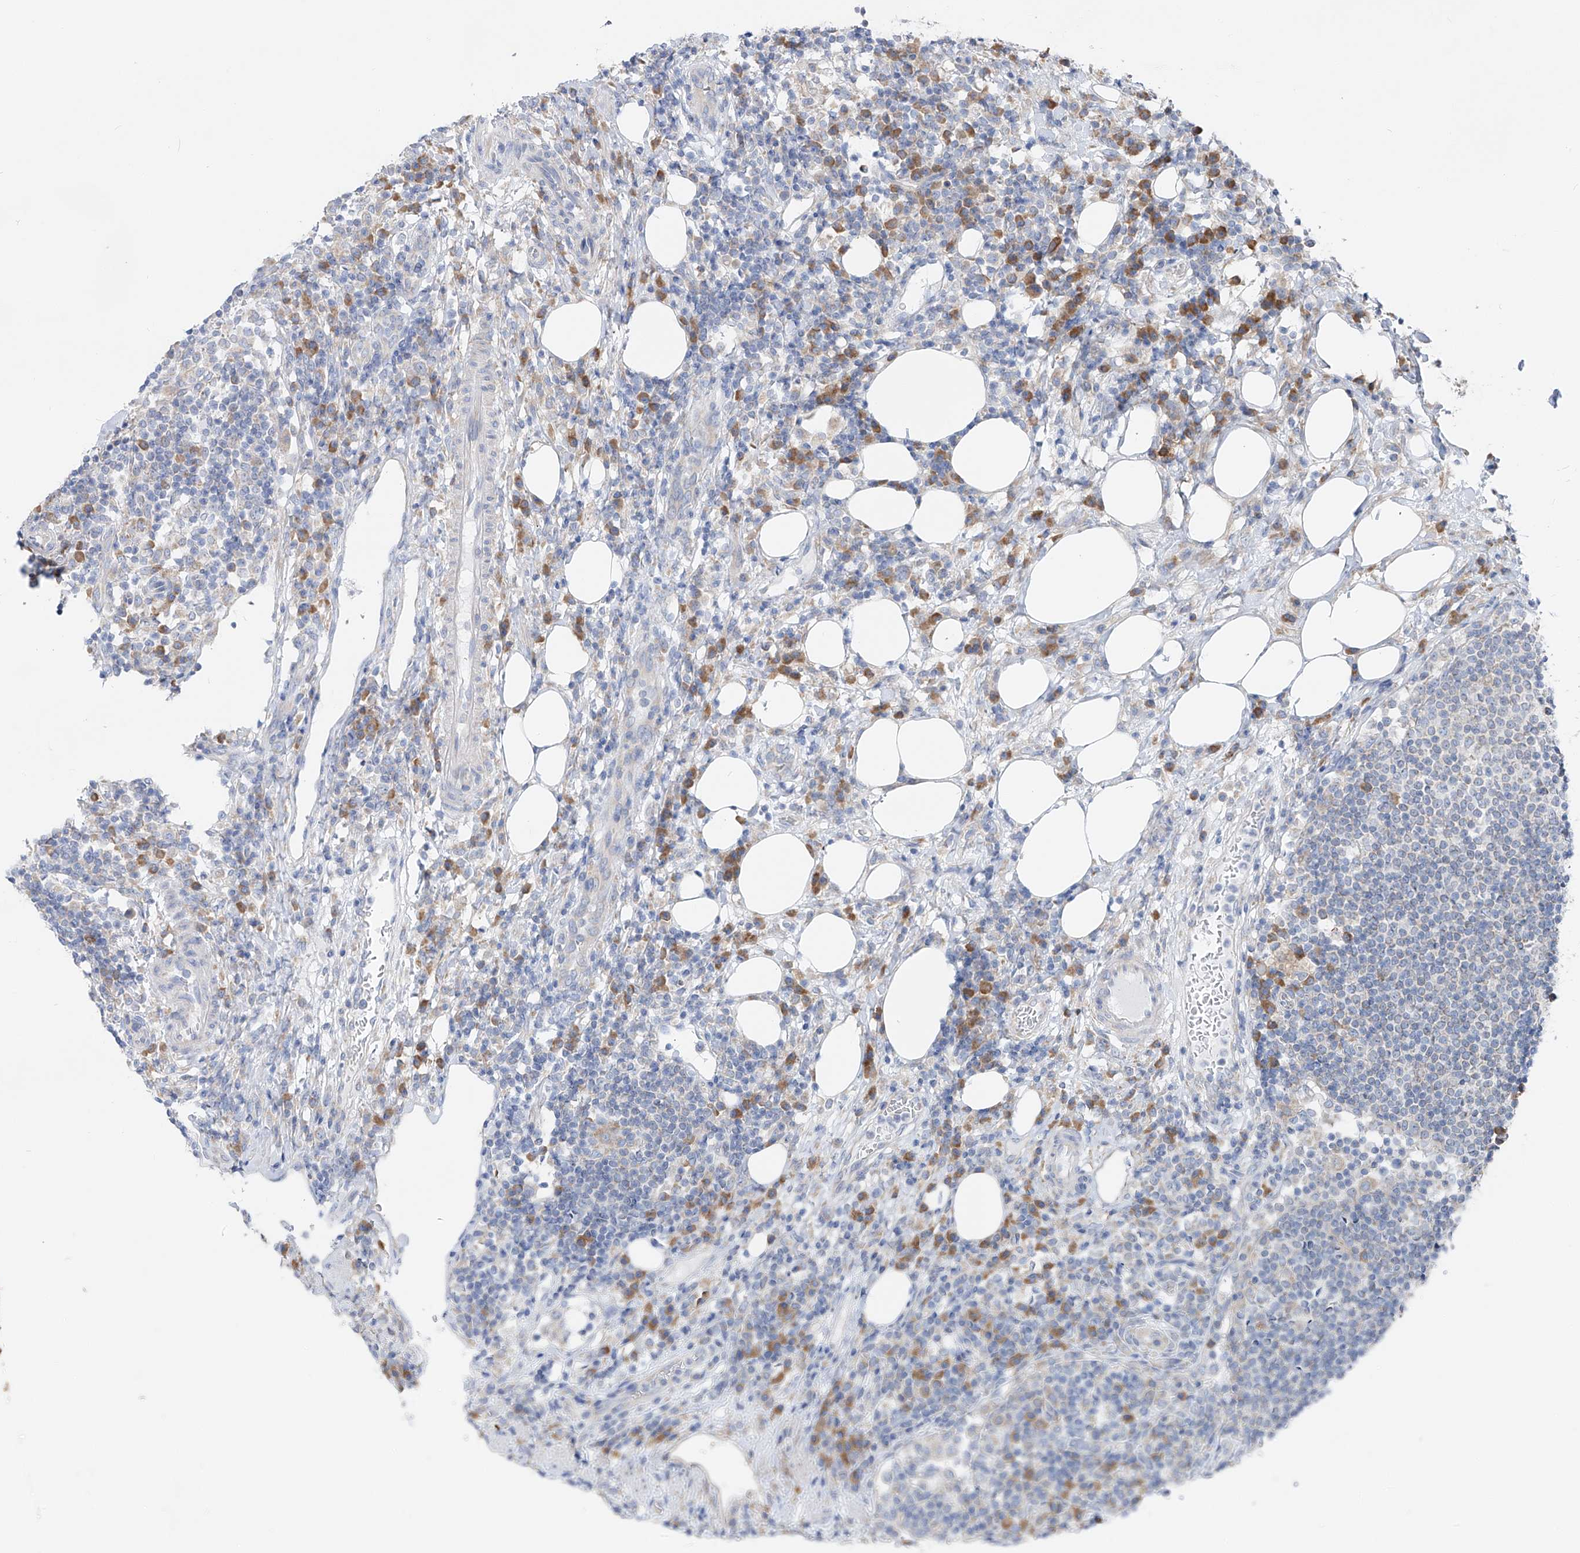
{"staining": {"intensity": "moderate", "quantity": "<25%", "location": "cytoplasmic/membranous"}, "tissue": "lymph node", "cell_type": "Germinal center cells", "image_type": "normal", "snomed": [{"axis": "morphology", "description": "Normal tissue, NOS"}, {"axis": "topography", "description": "Lymph node"}], "caption": "A low amount of moderate cytoplasmic/membranous expression is present in about <25% of germinal center cells in benign lymph node.", "gene": "UFL1", "patient": {"sex": "female", "age": 53}}